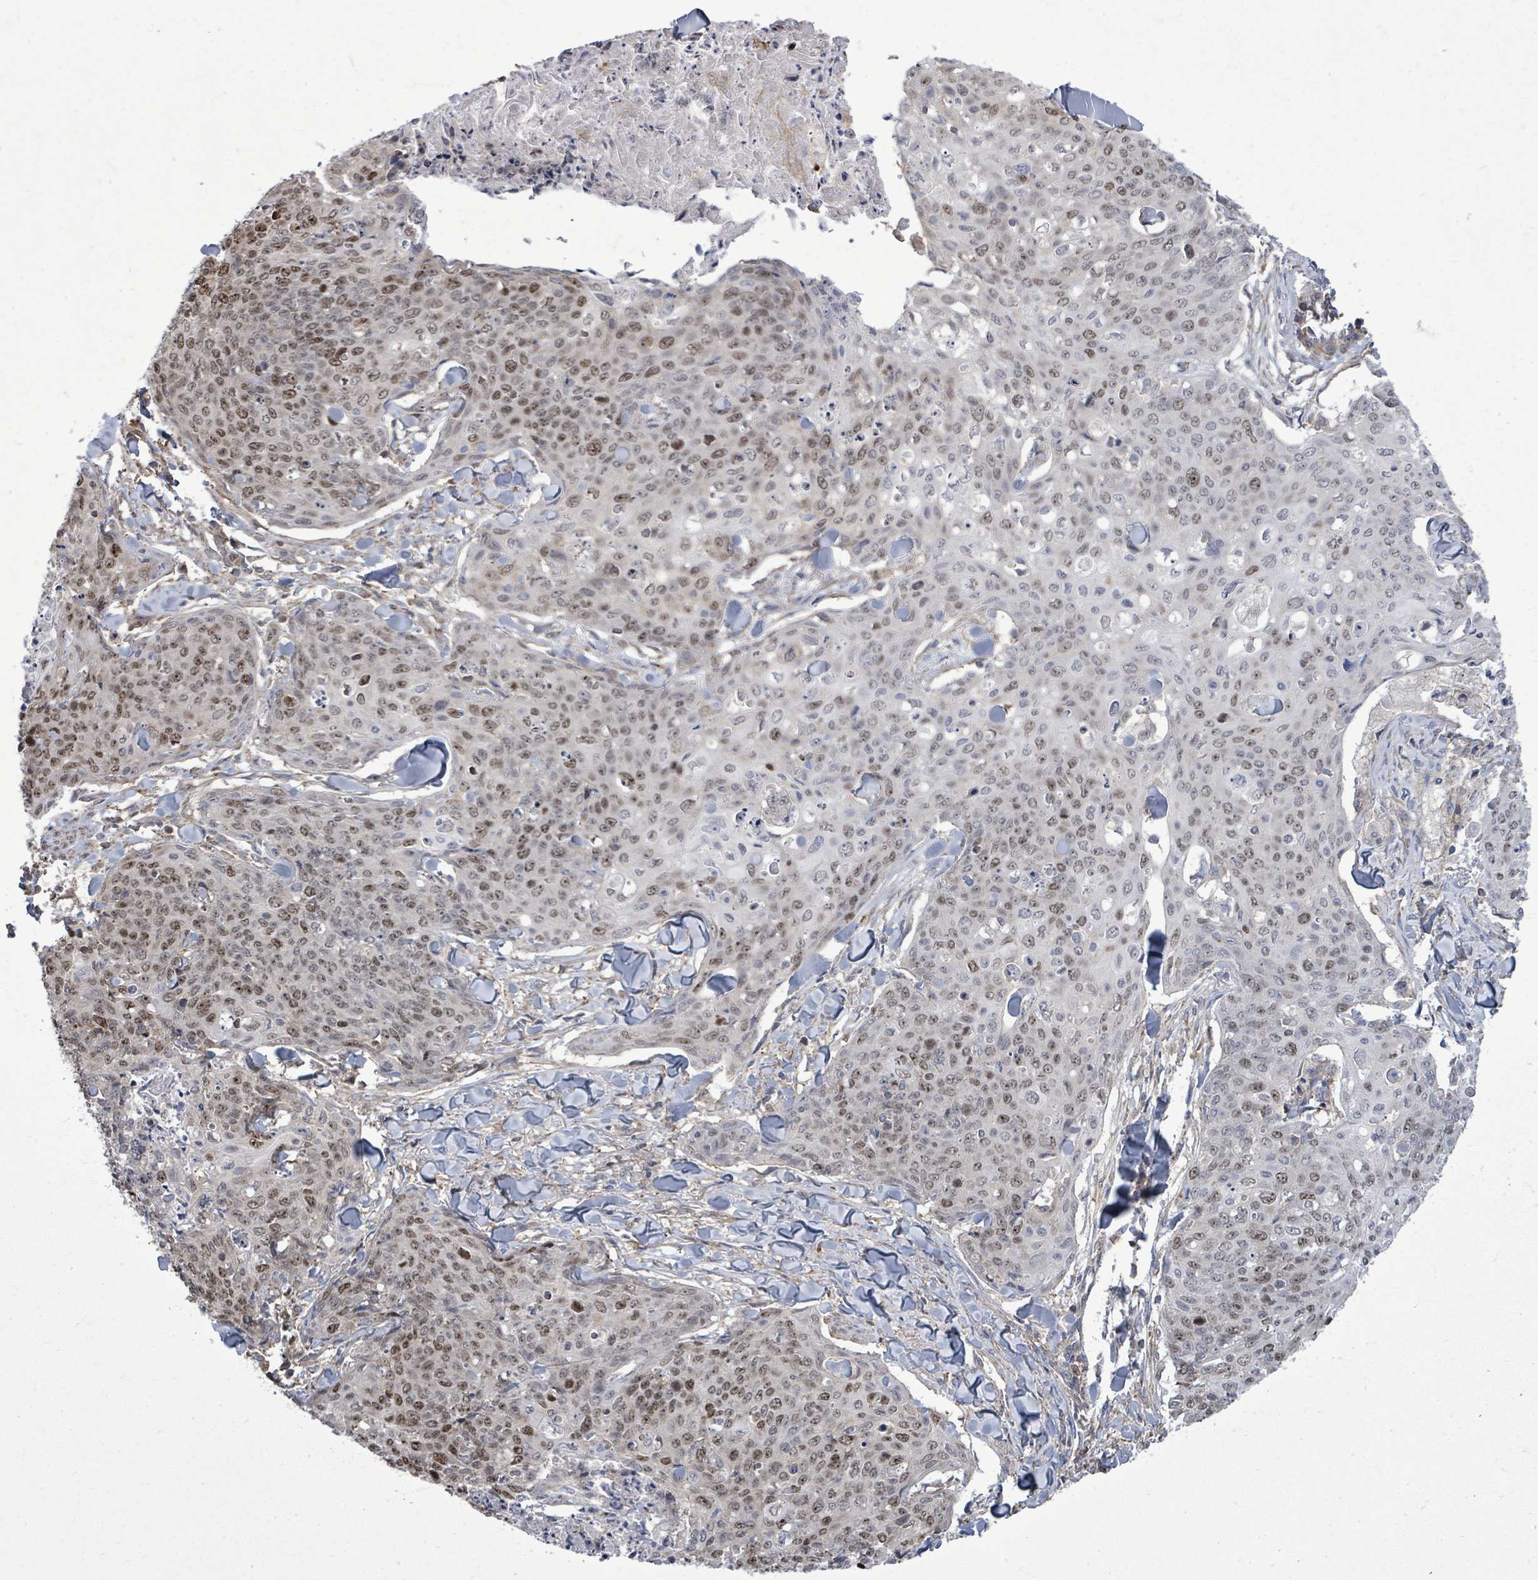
{"staining": {"intensity": "moderate", "quantity": "25%-75%", "location": "nuclear"}, "tissue": "skin cancer", "cell_type": "Tumor cells", "image_type": "cancer", "snomed": [{"axis": "morphology", "description": "Squamous cell carcinoma, NOS"}, {"axis": "topography", "description": "Skin"}, {"axis": "topography", "description": "Vulva"}], "caption": "Tumor cells display medium levels of moderate nuclear staining in approximately 25%-75% of cells in human skin cancer.", "gene": "PAPSS1", "patient": {"sex": "female", "age": 85}}